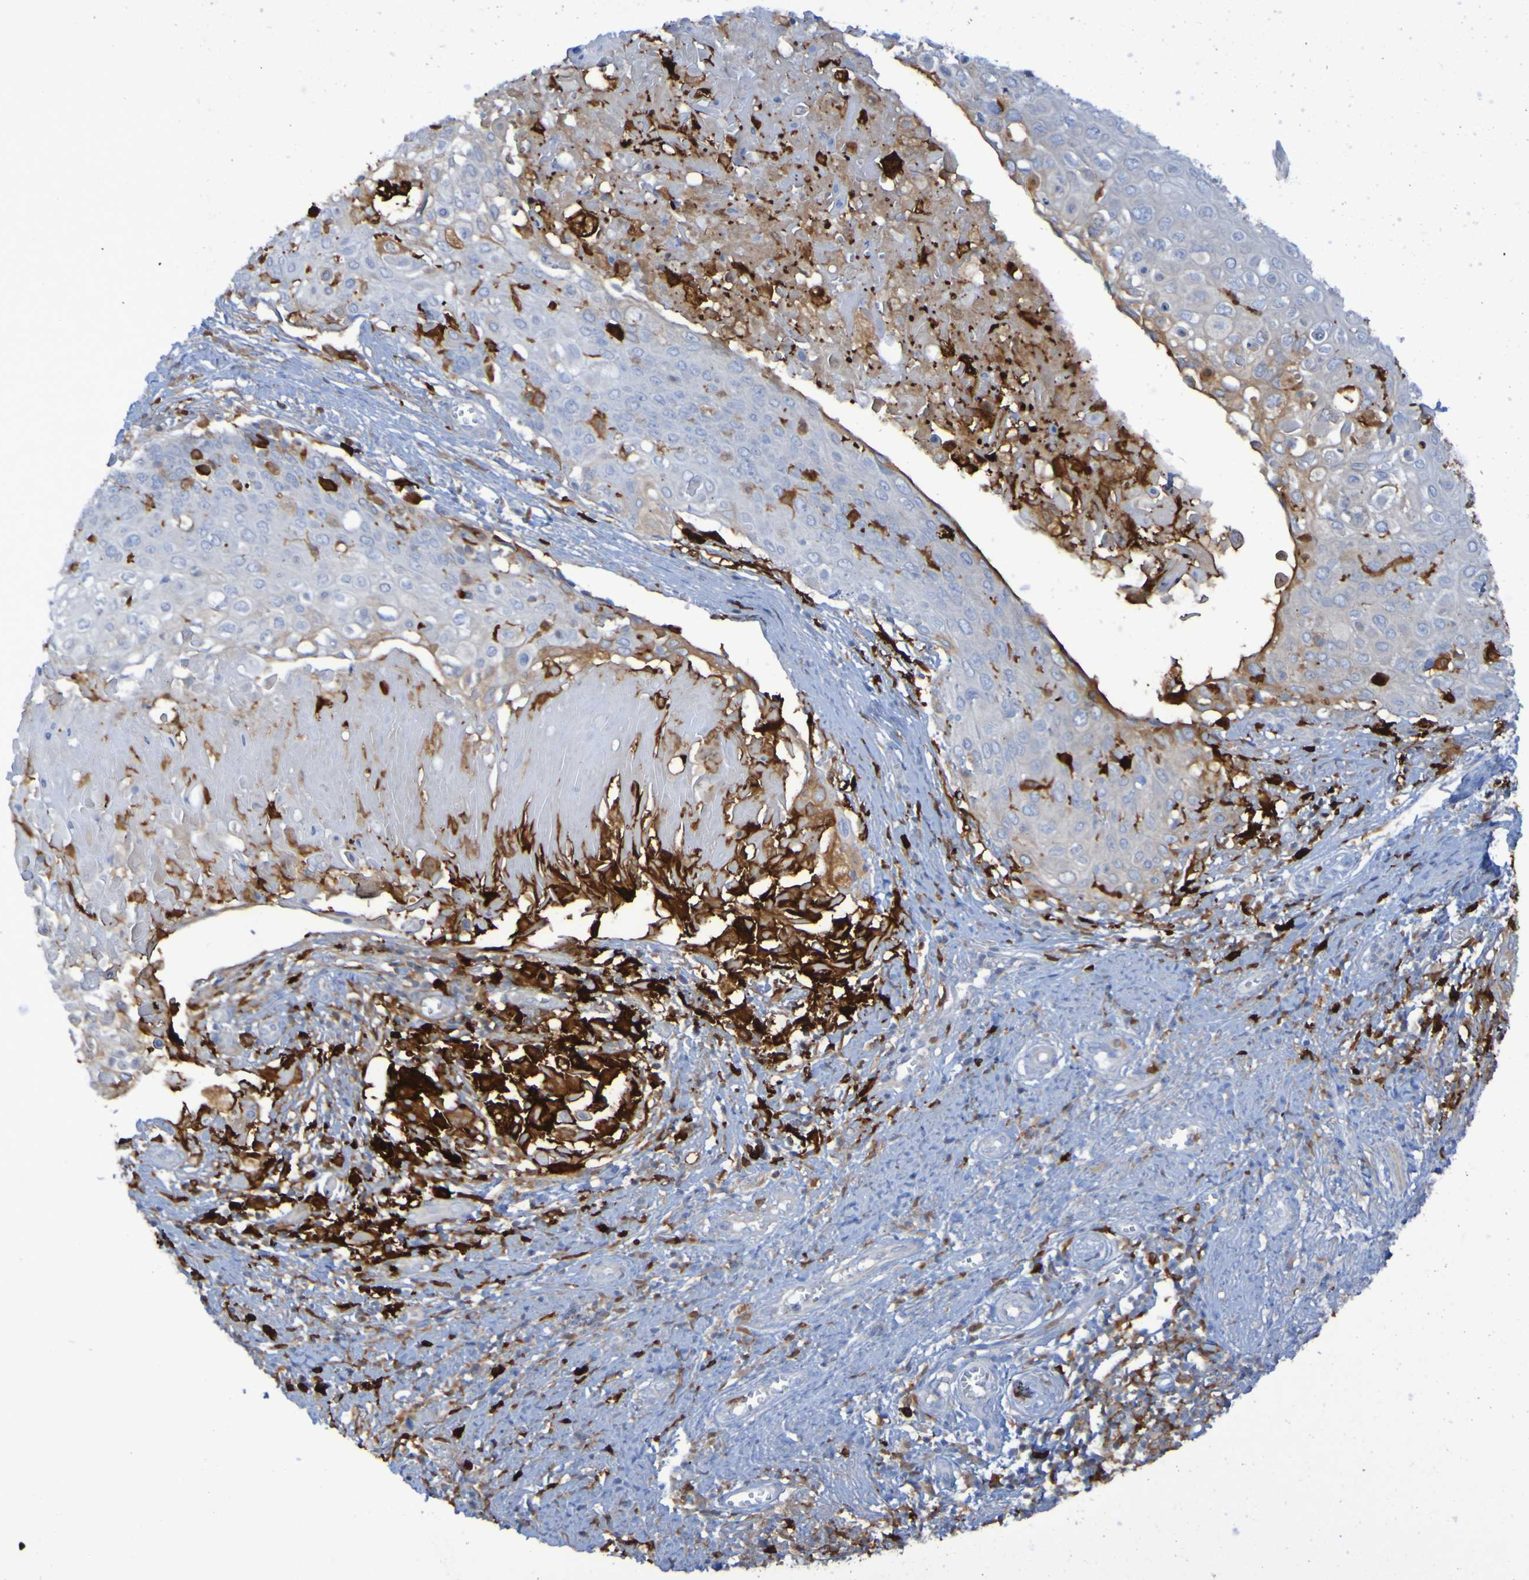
{"staining": {"intensity": "moderate", "quantity": "<25%", "location": "cytoplasmic/membranous"}, "tissue": "cervical cancer", "cell_type": "Tumor cells", "image_type": "cancer", "snomed": [{"axis": "morphology", "description": "Squamous cell carcinoma, NOS"}, {"axis": "topography", "description": "Cervix"}], "caption": "Protein analysis of cervical squamous cell carcinoma tissue displays moderate cytoplasmic/membranous expression in approximately <25% of tumor cells.", "gene": "MPPE1", "patient": {"sex": "female", "age": 39}}